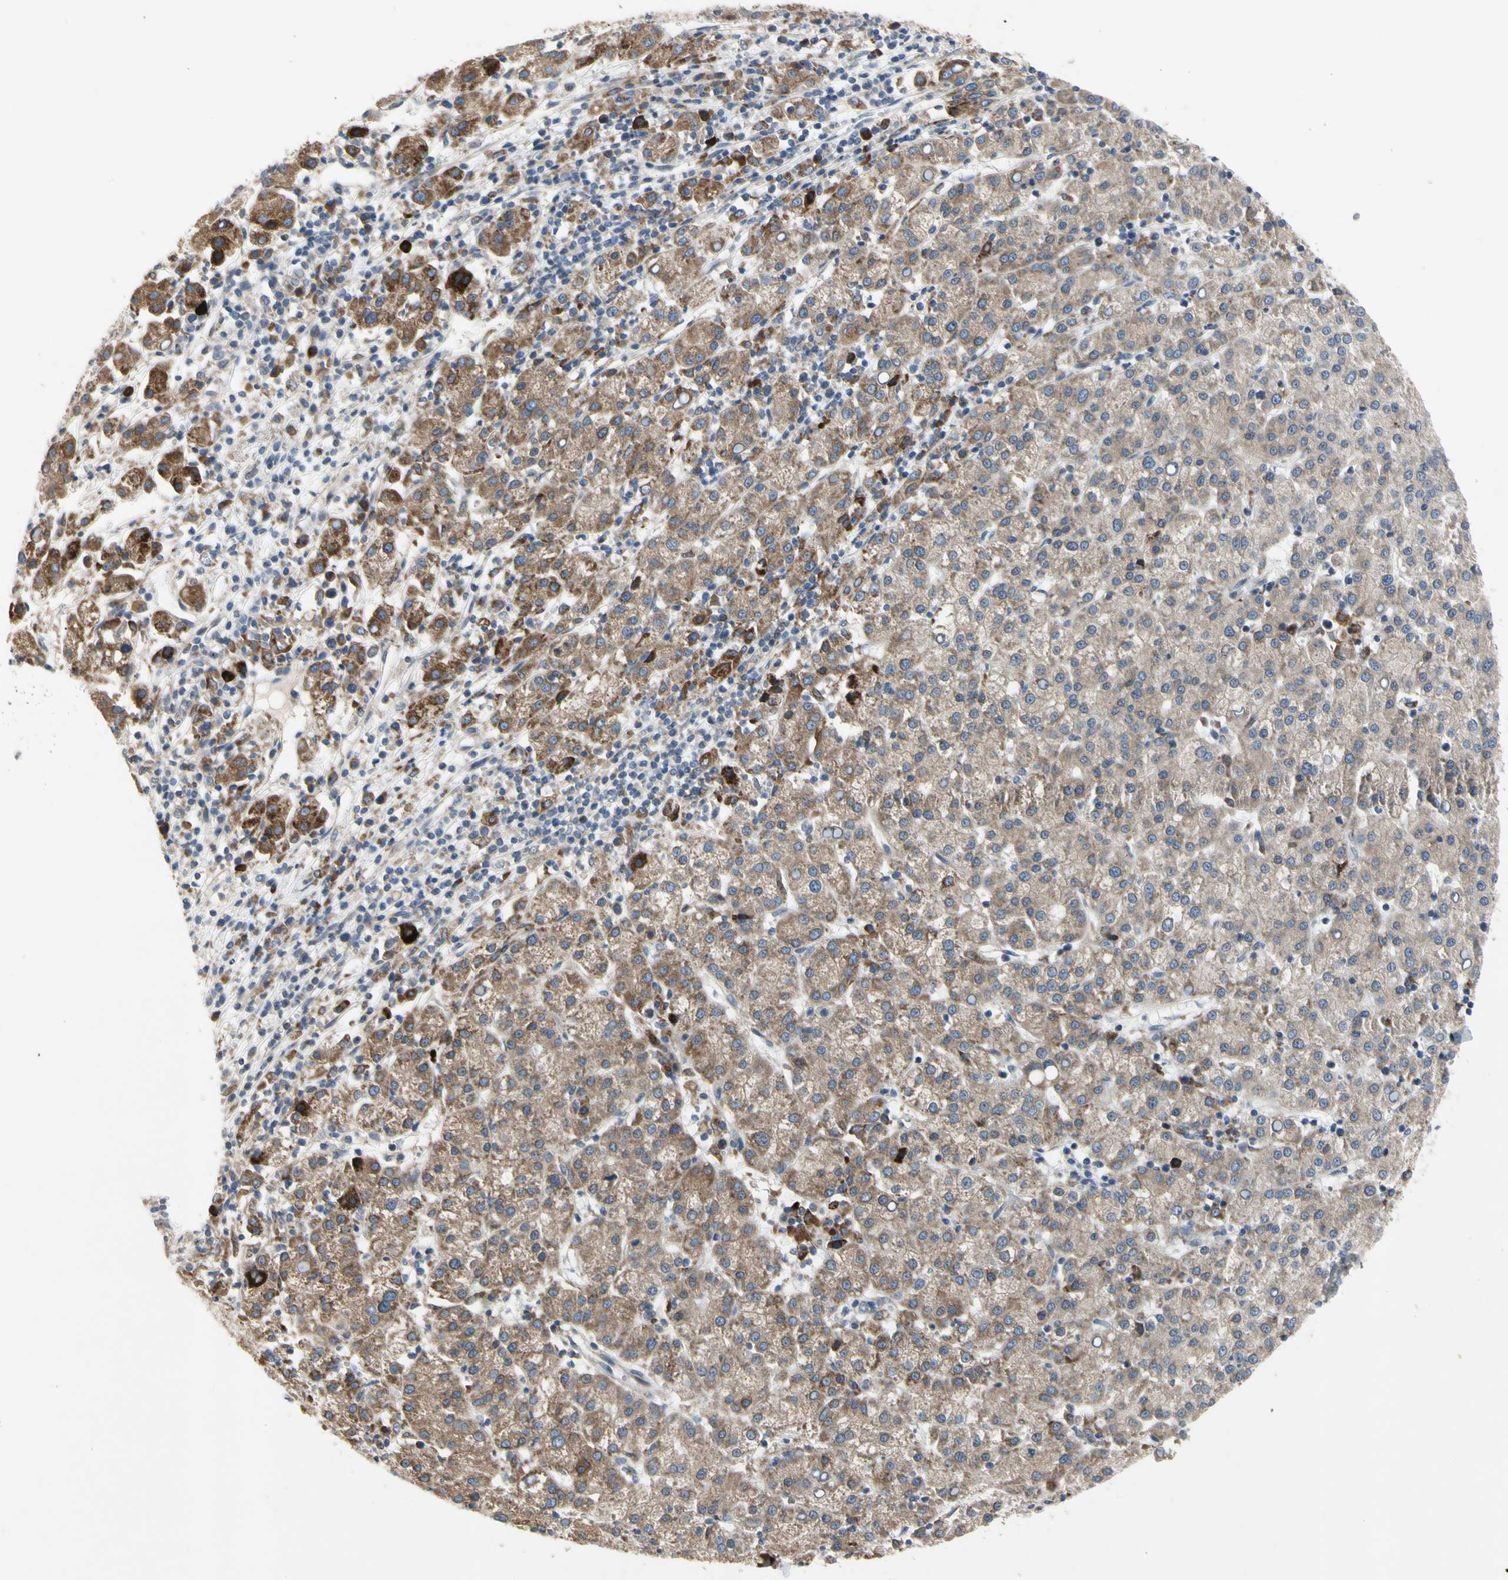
{"staining": {"intensity": "moderate", "quantity": ">75%", "location": "cytoplasmic/membranous"}, "tissue": "liver cancer", "cell_type": "Tumor cells", "image_type": "cancer", "snomed": [{"axis": "morphology", "description": "Carcinoma, Hepatocellular, NOS"}, {"axis": "topography", "description": "Liver"}], "caption": "Hepatocellular carcinoma (liver) stained with DAB IHC exhibits medium levels of moderate cytoplasmic/membranous positivity in approximately >75% of tumor cells. Immunohistochemistry stains the protein of interest in brown and the nuclei are stained blue.", "gene": "MMEL1", "patient": {"sex": "female", "age": 58}}